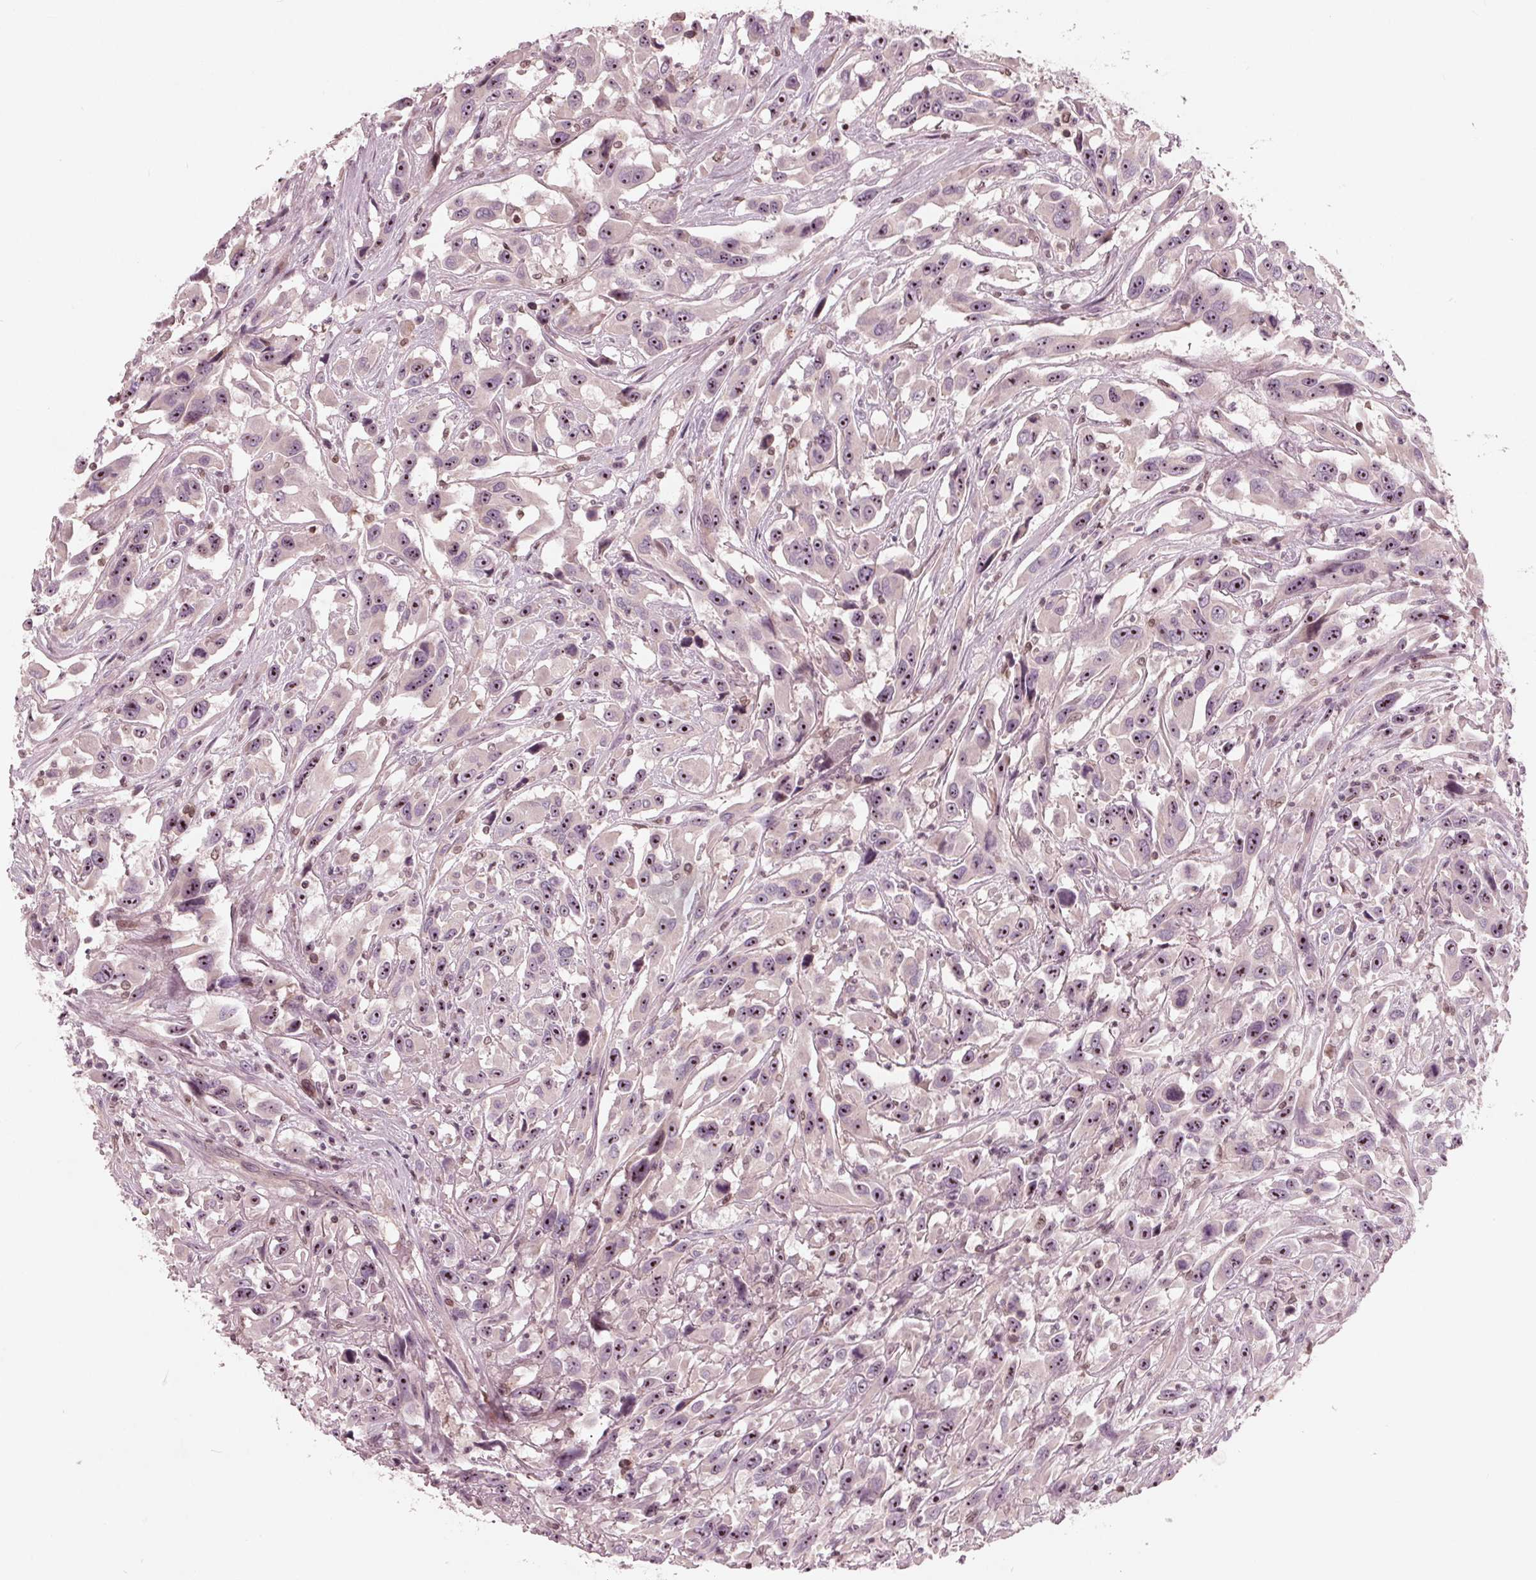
{"staining": {"intensity": "moderate", "quantity": ">75%", "location": "nuclear"}, "tissue": "urothelial cancer", "cell_type": "Tumor cells", "image_type": "cancer", "snomed": [{"axis": "morphology", "description": "Urothelial carcinoma, High grade"}, {"axis": "topography", "description": "Urinary bladder"}], "caption": "This is a photomicrograph of immunohistochemistry staining of urothelial cancer, which shows moderate positivity in the nuclear of tumor cells.", "gene": "NUP210", "patient": {"sex": "male", "age": 53}}